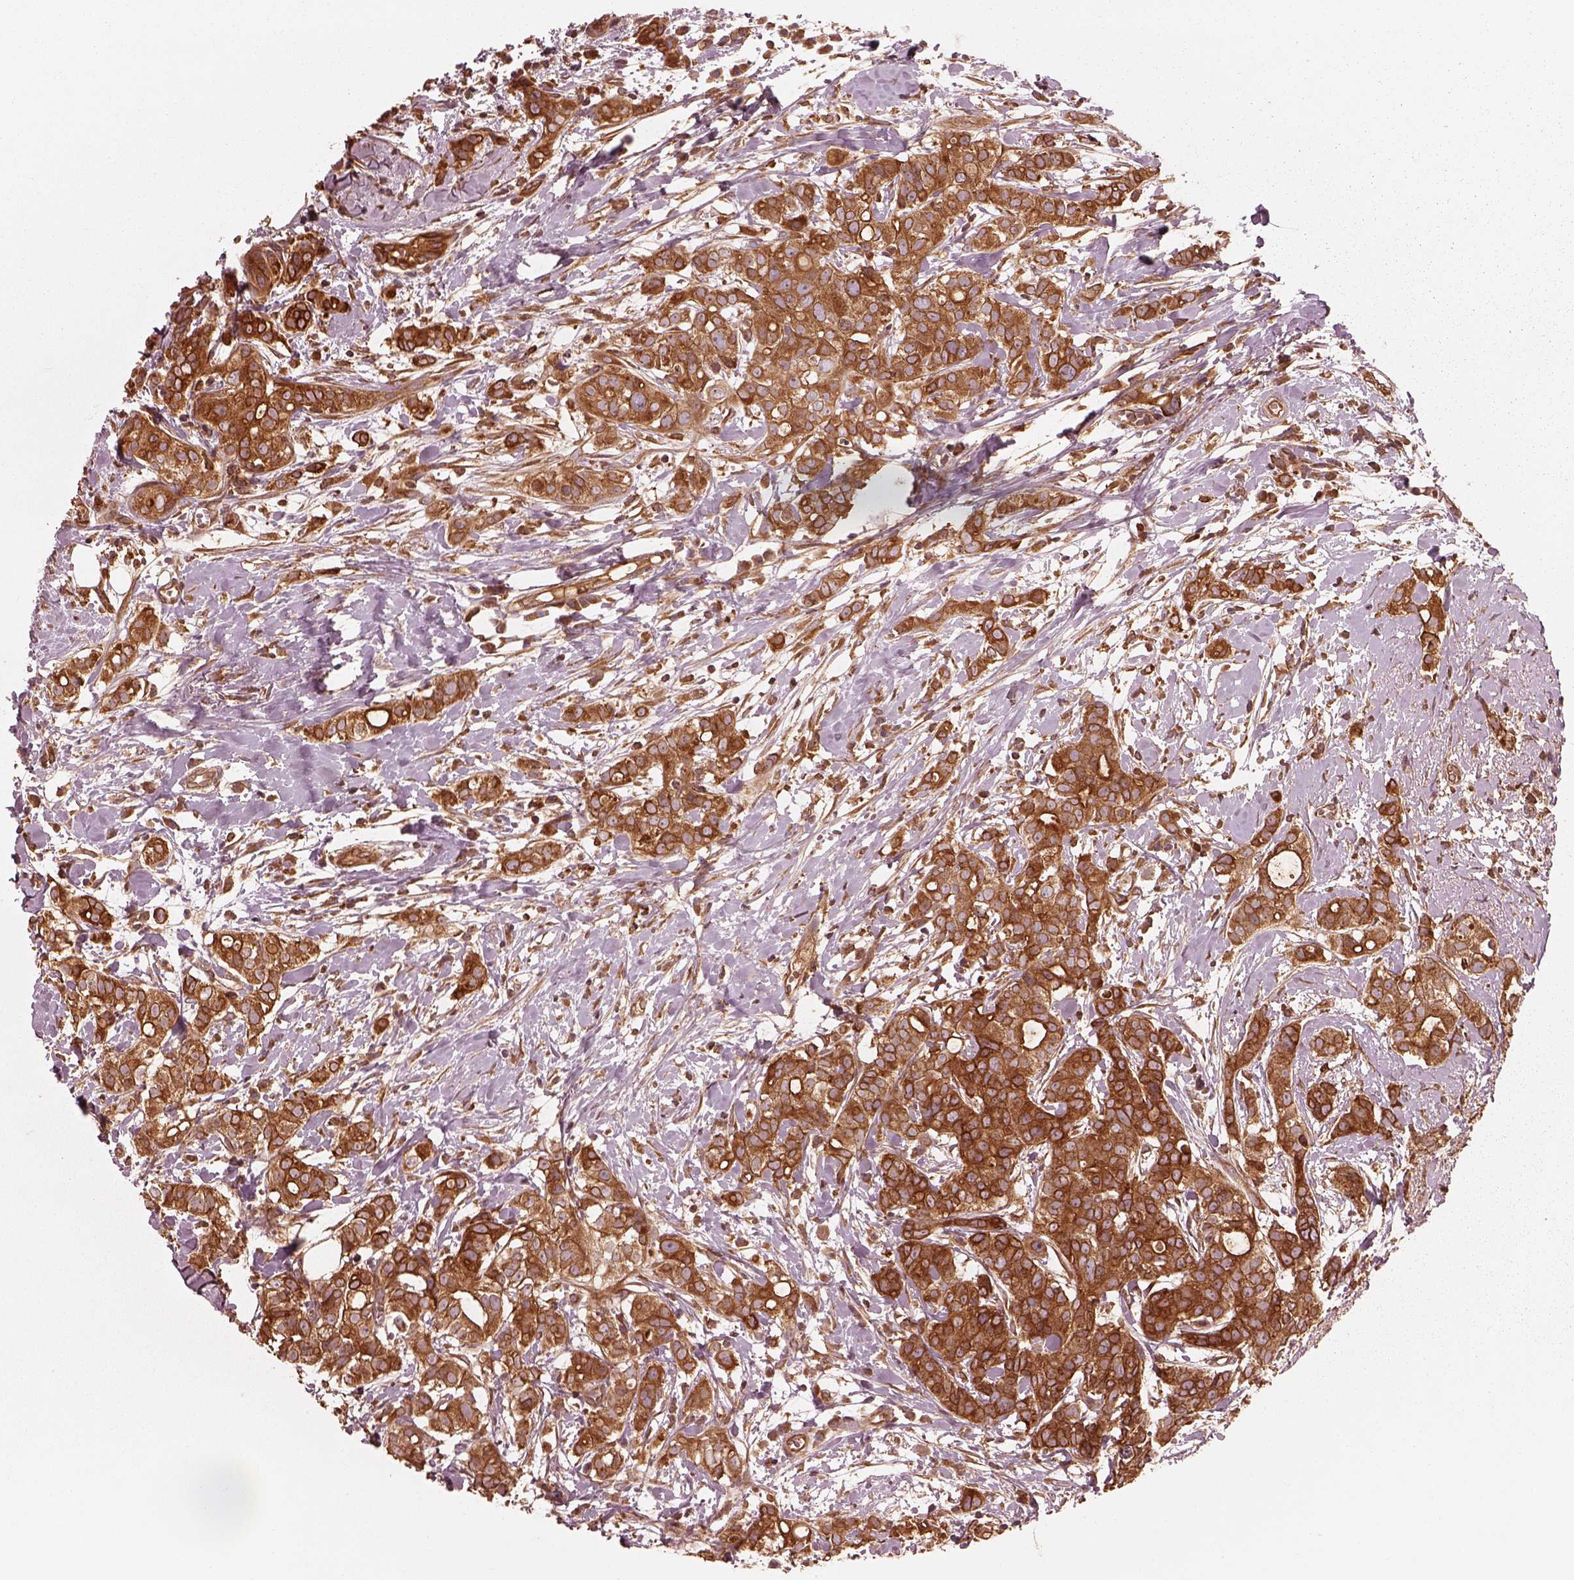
{"staining": {"intensity": "strong", "quantity": ">75%", "location": "cytoplasmic/membranous"}, "tissue": "breast cancer", "cell_type": "Tumor cells", "image_type": "cancer", "snomed": [{"axis": "morphology", "description": "Duct carcinoma"}, {"axis": "topography", "description": "Breast"}], "caption": "The immunohistochemical stain highlights strong cytoplasmic/membranous expression in tumor cells of breast cancer (invasive ductal carcinoma) tissue.", "gene": "PIK3R2", "patient": {"sex": "female", "age": 40}}